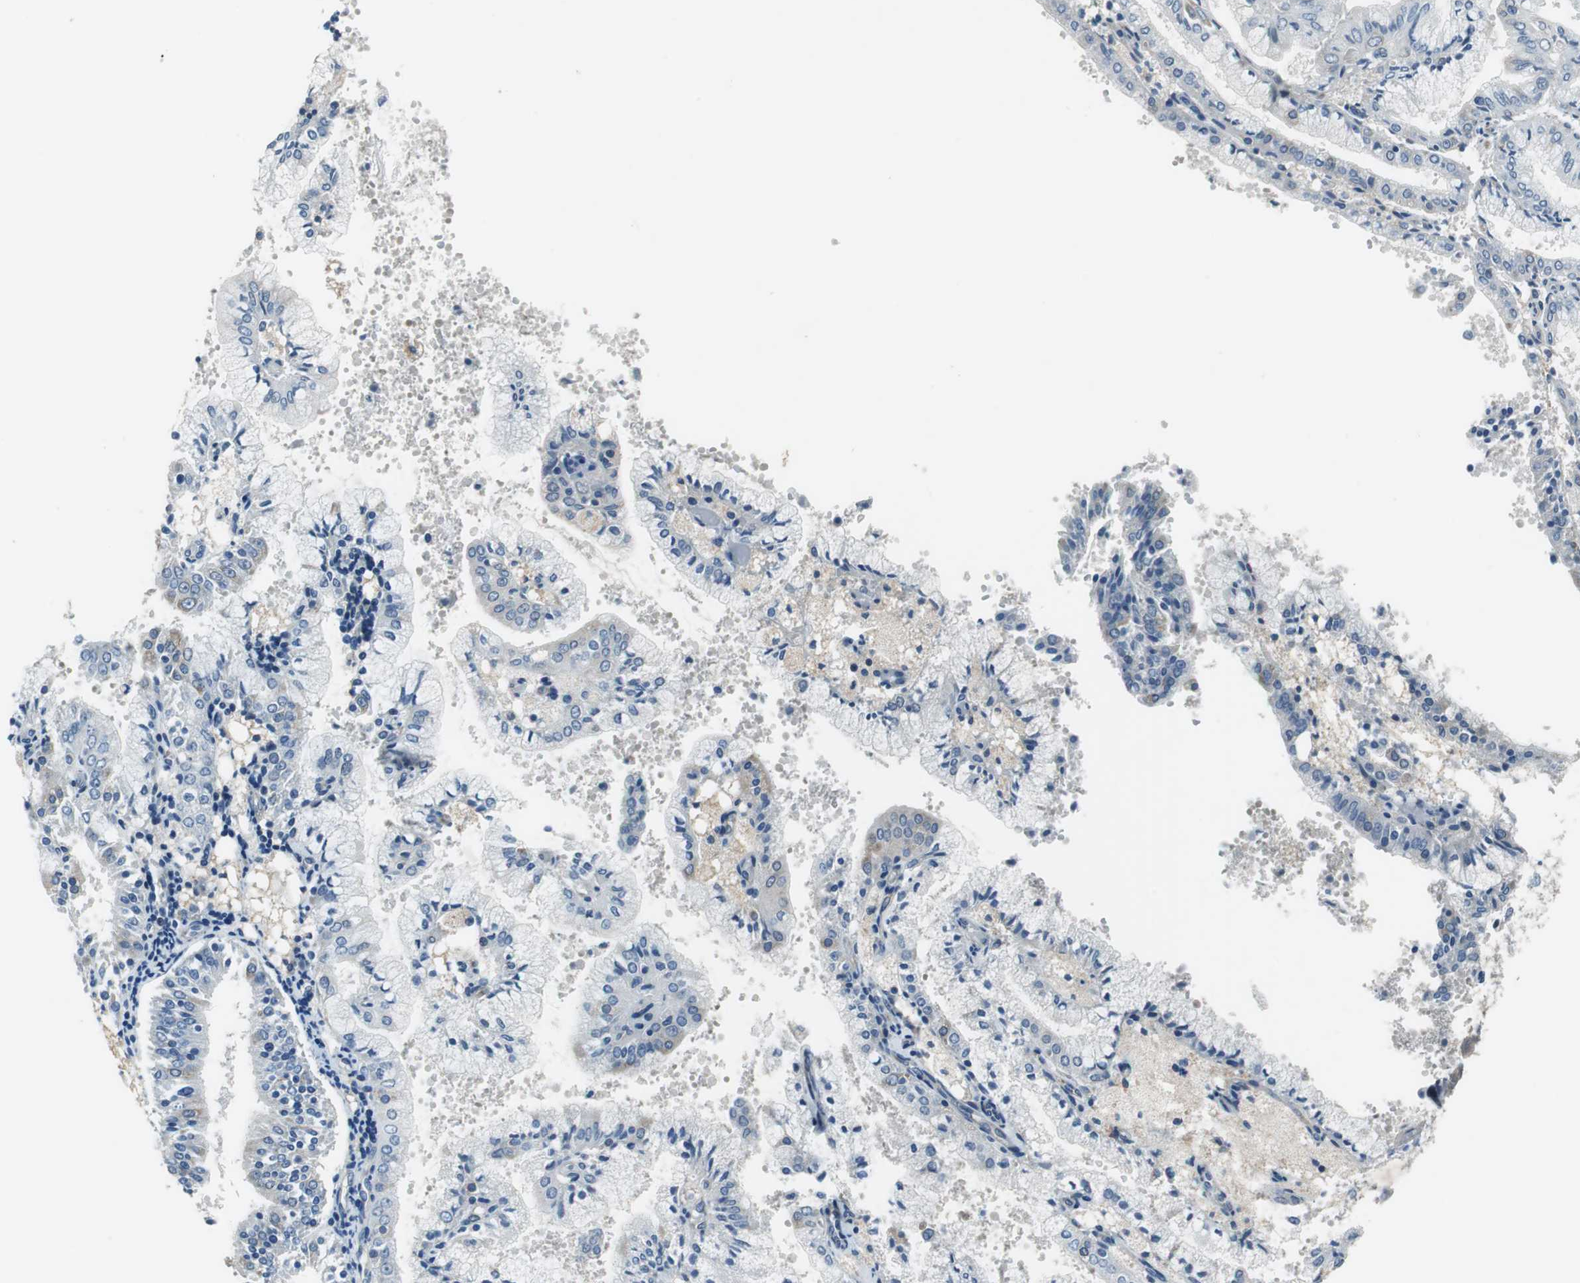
{"staining": {"intensity": "weak", "quantity": "<25%", "location": "cytoplasmic/membranous"}, "tissue": "endometrial cancer", "cell_type": "Tumor cells", "image_type": "cancer", "snomed": [{"axis": "morphology", "description": "Adenocarcinoma, NOS"}, {"axis": "topography", "description": "Endometrium"}], "caption": "Protein analysis of endometrial adenocarcinoma demonstrates no significant positivity in tumor cells. (DAB immunohistochemistry visualized using brightfield microscopy, high magnification).", "gene": "PLAA", "patient": {"sex": "female", "age": 63}}